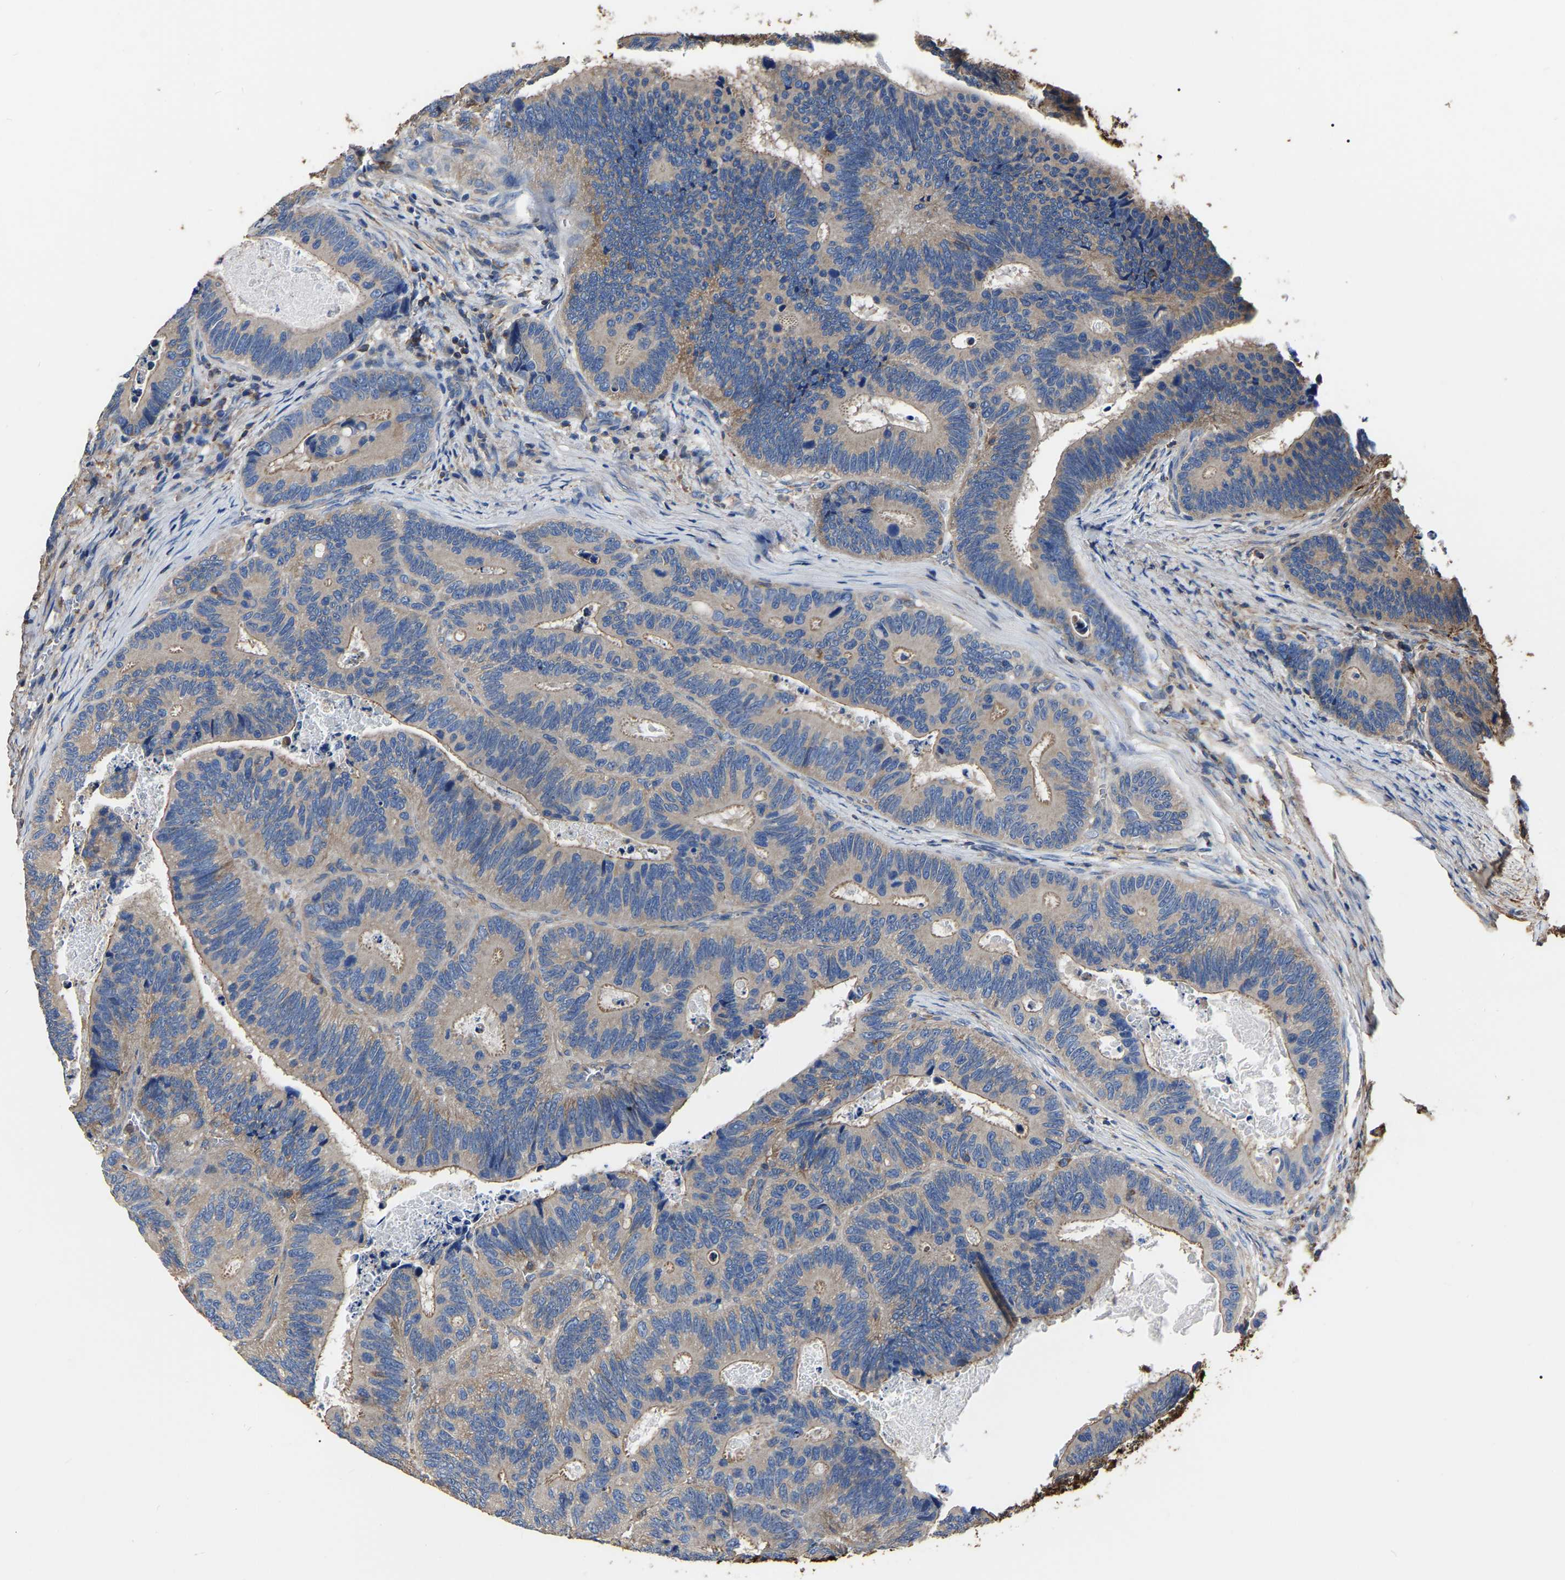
{"staining": {"intensity": "weak", "quantity": "25%-75%", "location": "cytoplasmic/membranous"}, "tissue": "colorectal cancer", "cell_type": "Tumor cells", "image_type": "cancer", "snomed": [{"axis": "morphology", "description": "Inflammation, NOS"}, {"axis": "morphology", "description": "Adenocarcinoma, NOS"}, {"axis": "topography", "description": "Colon"}], "caption": "Colorectal cancer (adenocarcinoma) stained with DAB immunohistochemistry (IHC) exhibits low levels of weak cytoplasmic/membranous staining in approximately 25%-75% of tumor cells. Nuclei are stained in blue.", "gene": "ARMT1", "patient": {"sex": "male", "age": 72}}